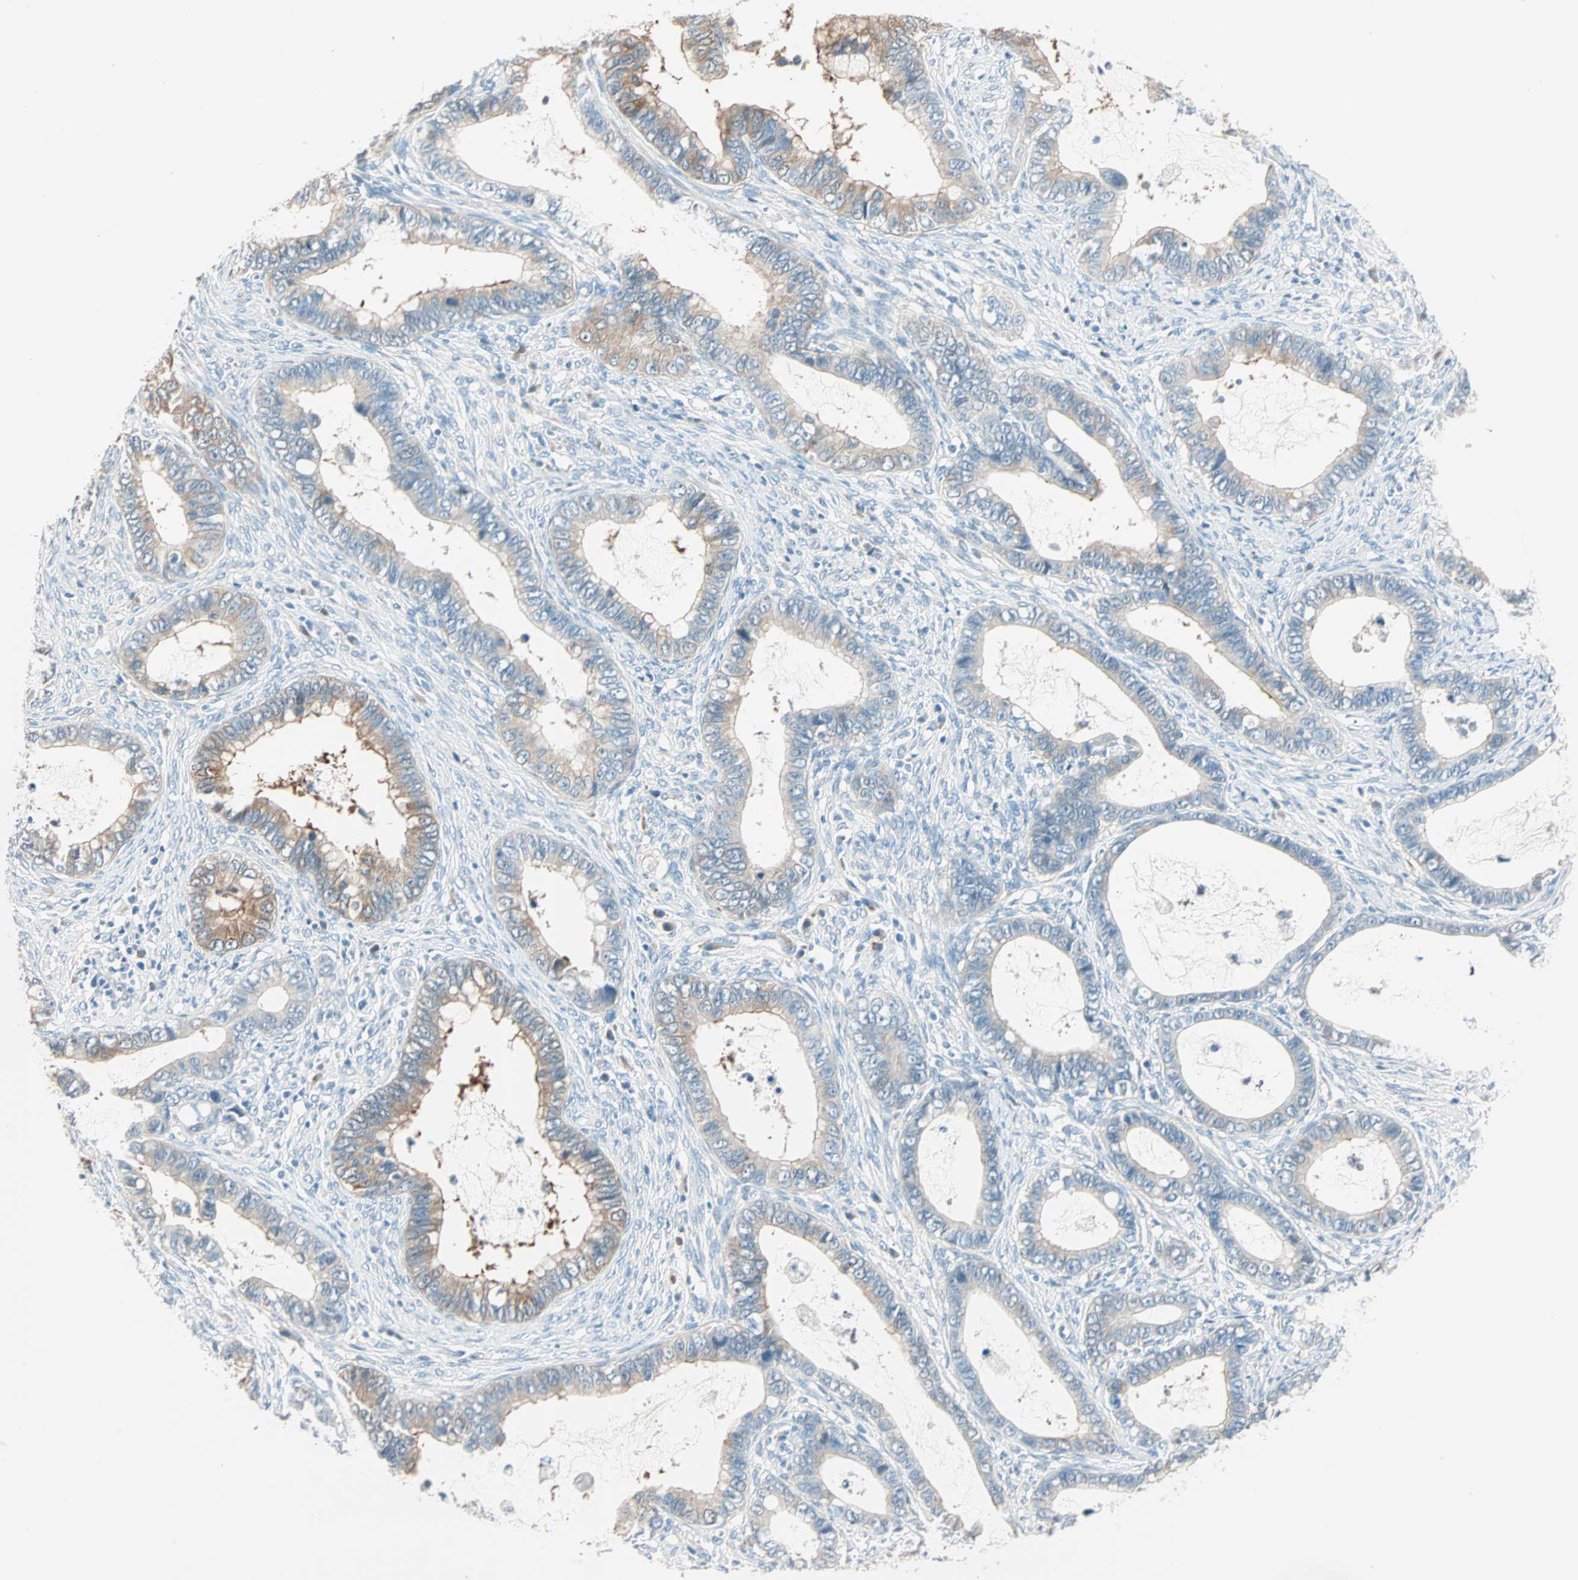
{"staining": {"intensity": "moderate", "quantity": "25%-75%", "location": "cytoplasmic/membranous"}, "tissue": "cervical cancer", "cell_type": "Tumor cells", "image_type": "cancer", "snomed": [{"axis": "morphology", "description": "Adenocarcinoma, NOS"}, {"axis": "topography", "description": "Cervix"}], "caption": "The immunohistochemical stain highlights moderate cytoplasmic/membranous expression in tumor cells of cervical cancer tissue. (DAB (3,3'-diaminobenzidine) = brown stain, brightfield microscopy at high magnification).", "gene": "ATF6", "patient": {"sex": "female", "age": 44}}